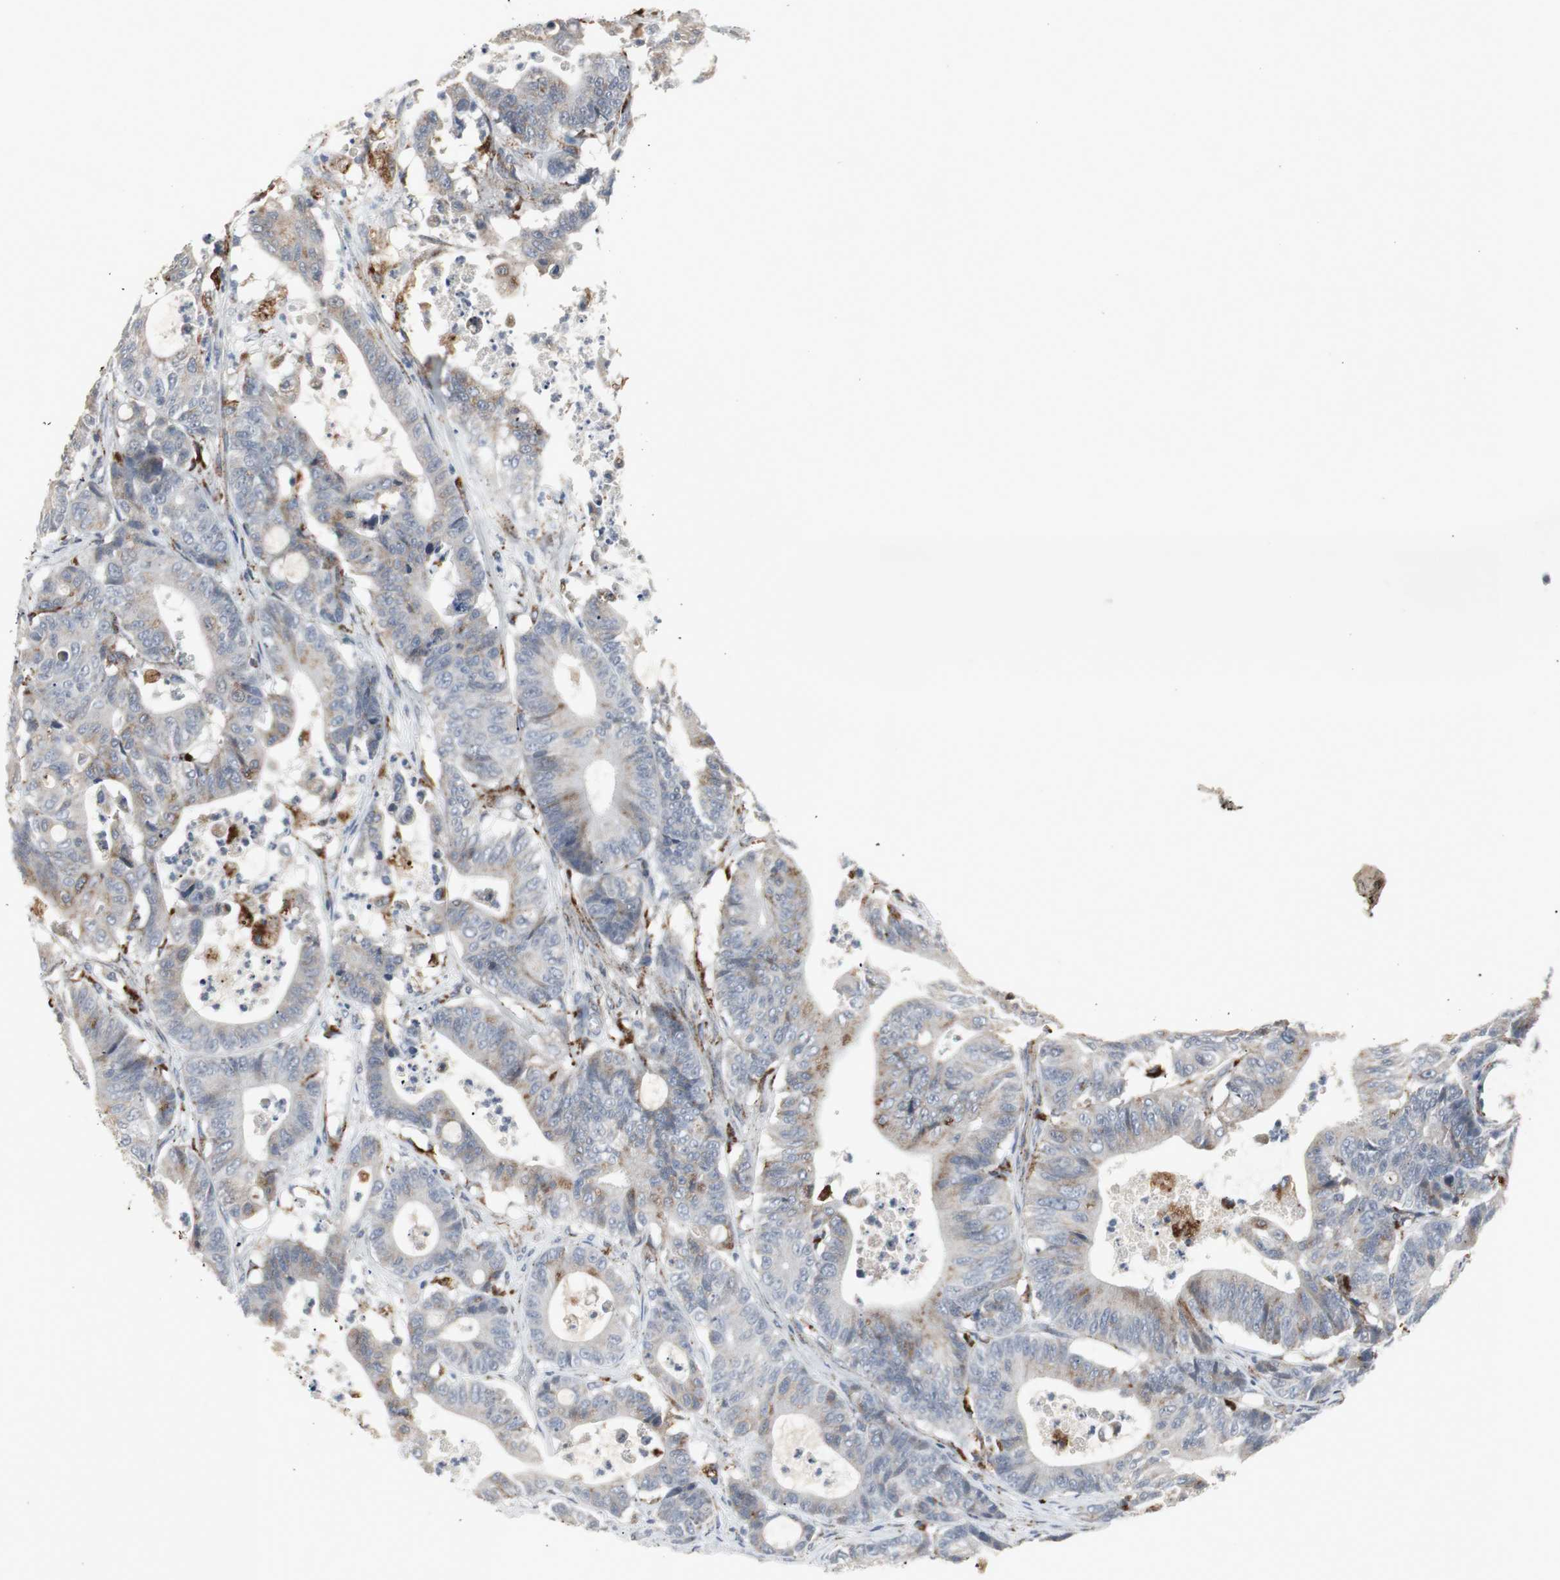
{"staining": {"intensity": "weak", "quantity": "25%-75%", "location": "cytoplasmic/membranous"}, "tissue": "colorectal cancer", "cell_type": "Tumor cells", "image_type": "cancer", "snomed": [{"axis": "morphology", "description": "Adenocarcinoma, NOS"}, {"axis": "topography", "description": "Colon"}], "caption": "Colorectal cancer (adenocarcinoma) stained for a protein (brown) shows weak cytoplasmic/membranous positive positivity in approximately 25%-75% of tumor cells.", "gene": "GBA1", "patient": {"sex": "female", "age": 84}}